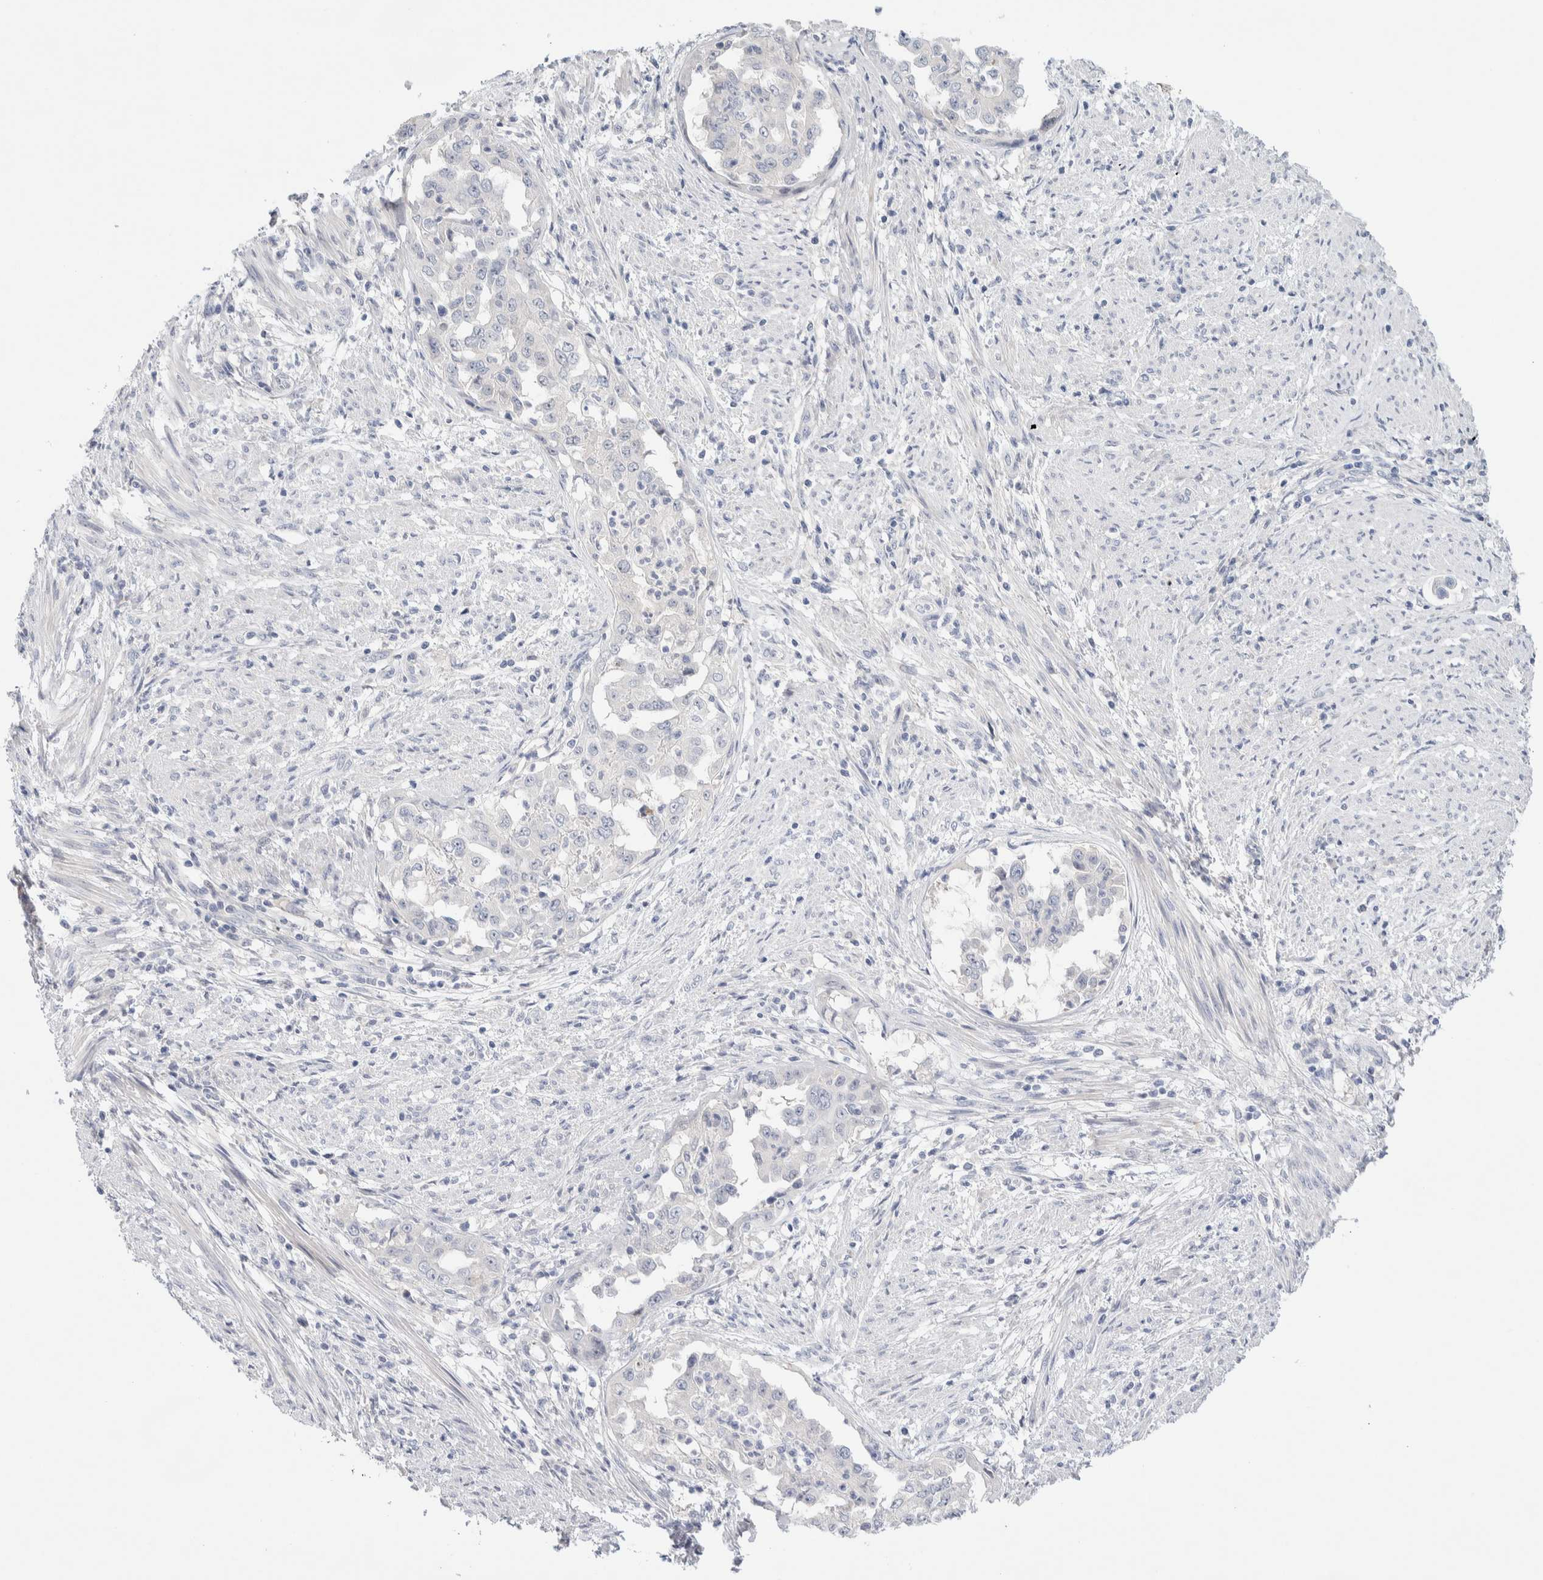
{"staining": {"intensity": "negative", "quantity": "none", "location": "none"}, "tissue": "endometrial cancer", "cell_type": "Tumor cells", "image_type": "cancer", "snomed": [{"axis": "morphology", "description": "Adenocarcinoma, NOS"}, {"axis": "topography", "description": "Endometrium"}], "caption": "Immunohistochemical staining of endometrial cancer (adenocarcinoma) demonstrates no significant positivity in tumor cells.", "gene": "DNAJB6", "patient": {"sex": "female", "age": 85}}